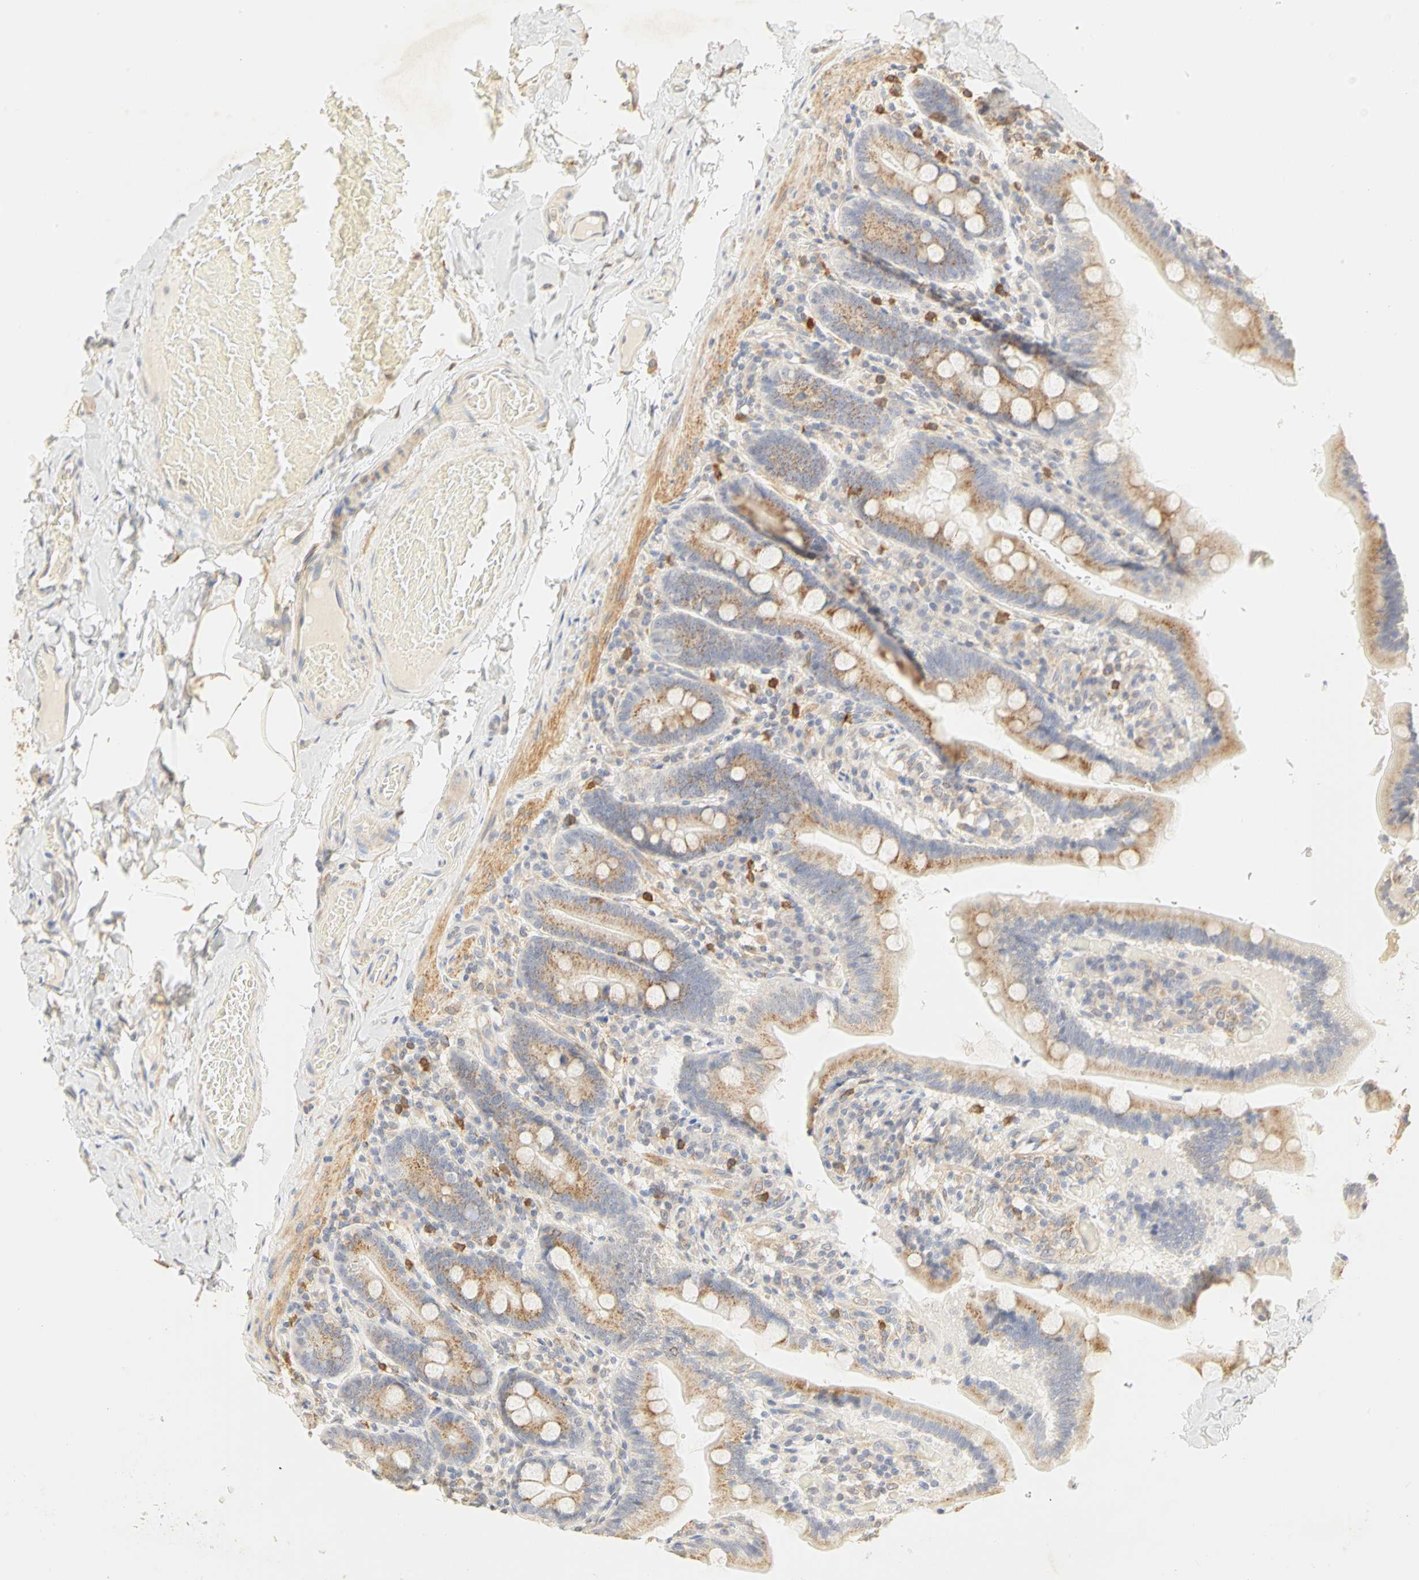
{"staining": {"intensity": "weak", "quantity": ">75%", "location": "cytoplasmic/membranous"}, "tissue": "duodenum", "cell_type": "Glandular cells", "image_type": "normal", "snomed": [{"axis": "morphology", "description": "Normal tissue, NOS"}, {"axis": "topography", "description": "Duodenum"}], "caption": "Immunohistochemistry (IHC) histopathology image of benign duodenum stained for a protein (brown), which shows low levels of weak cytoplasmic/membranous positivity in about >75% of glandular cells.", "gene": "GNRH2", "patient": {"sex": "male", "age": 66}}